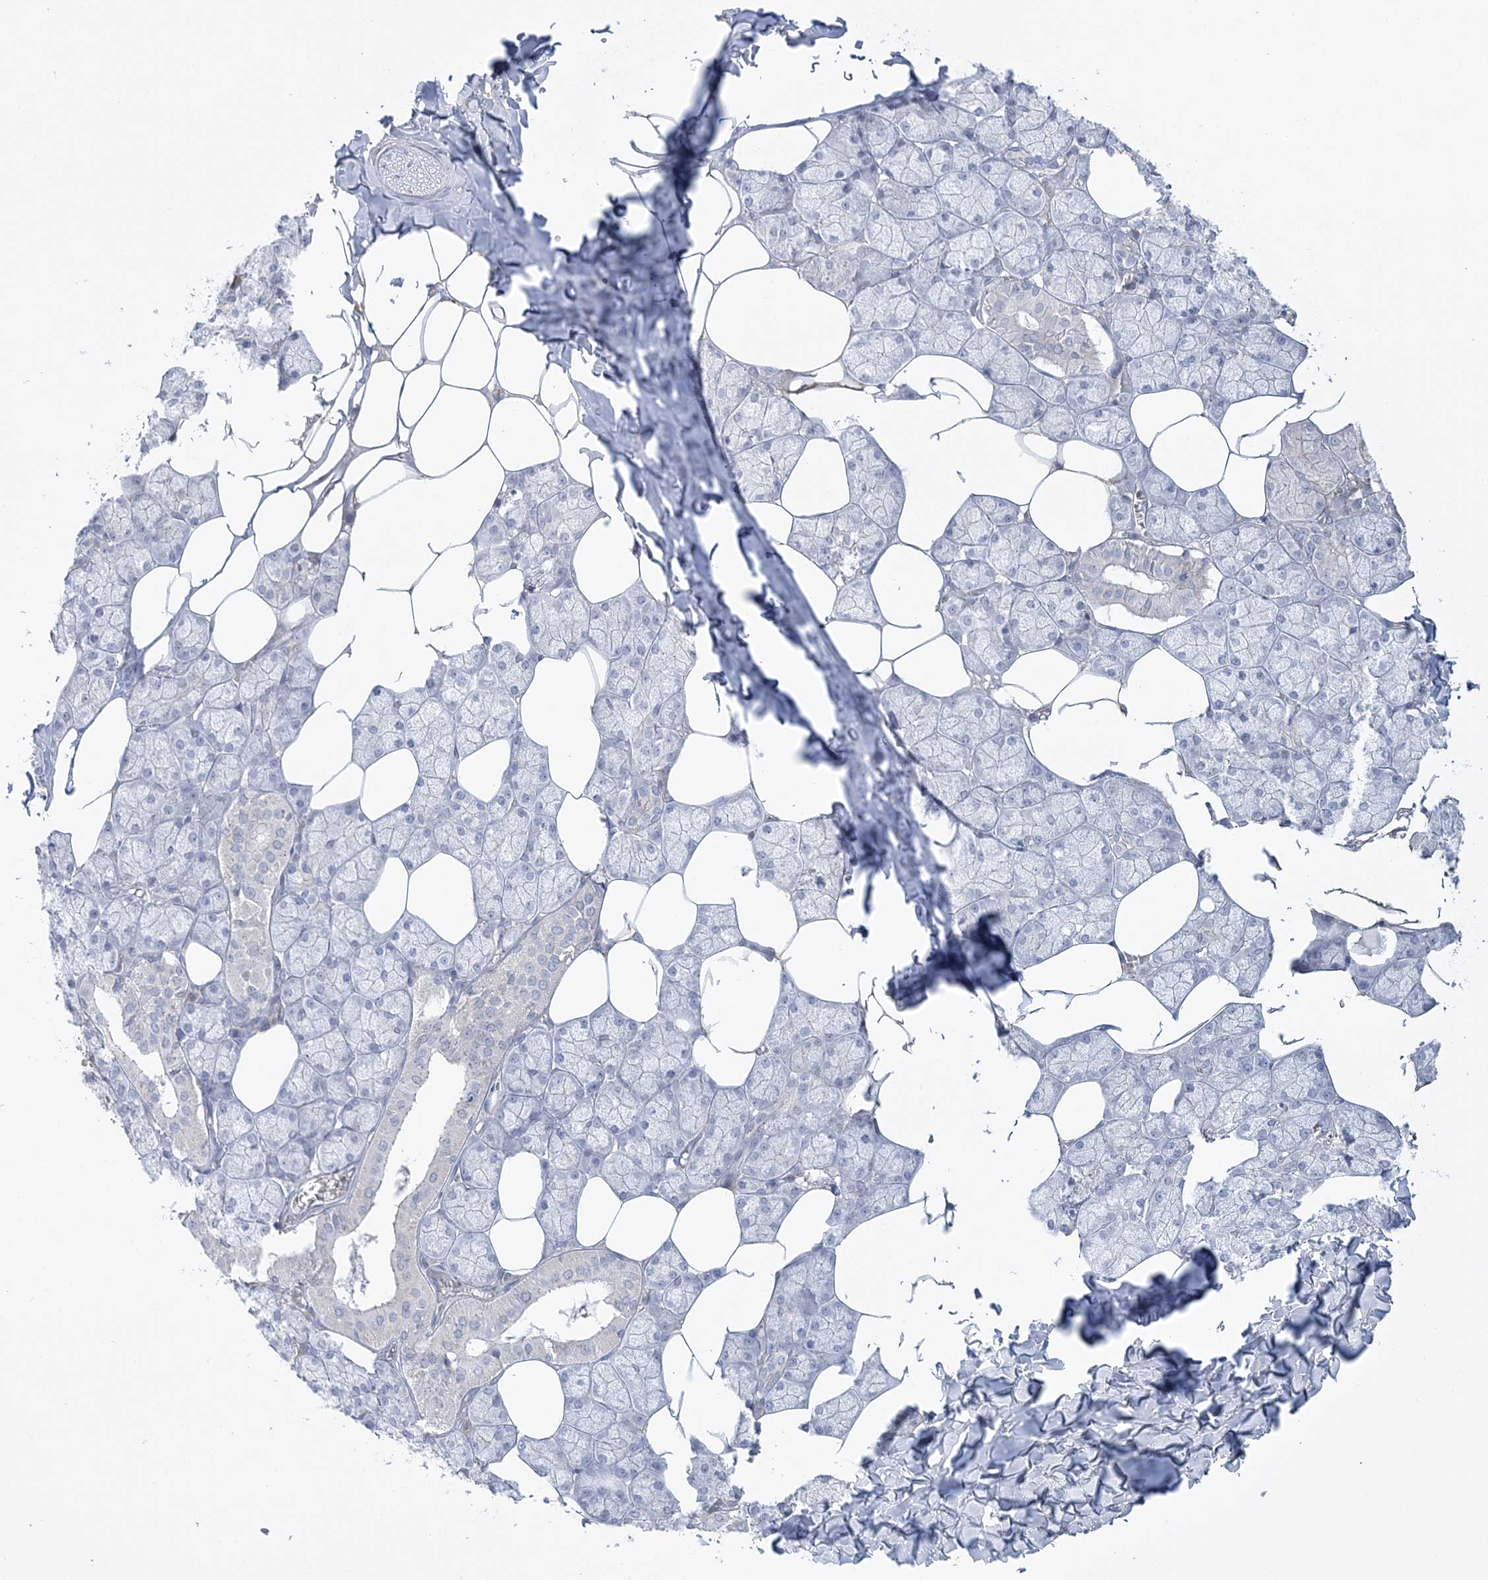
{"staining": {"intensity": "weak", "quantity": "<25%", "location": "cytoplasmic/membranous"}, "tissue": "salivary gland", "cell_type": "Glandular cells", "image_type": "normal", "snomed": [{"axis": "morphology", "description": "Normal tissue, NOS"}, {"axis": "topography", "description": "Salivary gland"}], "caption": "DAB immunohistochemical staining of benign human salivary gland exhibits no significant staining in glandular cells. The staining is performed using DAB brown chromogen with nuclei counter-stained in using hematoxylin.", "gene": "ADAMTS12", "patient": {"sex": "male", "age": 62}}